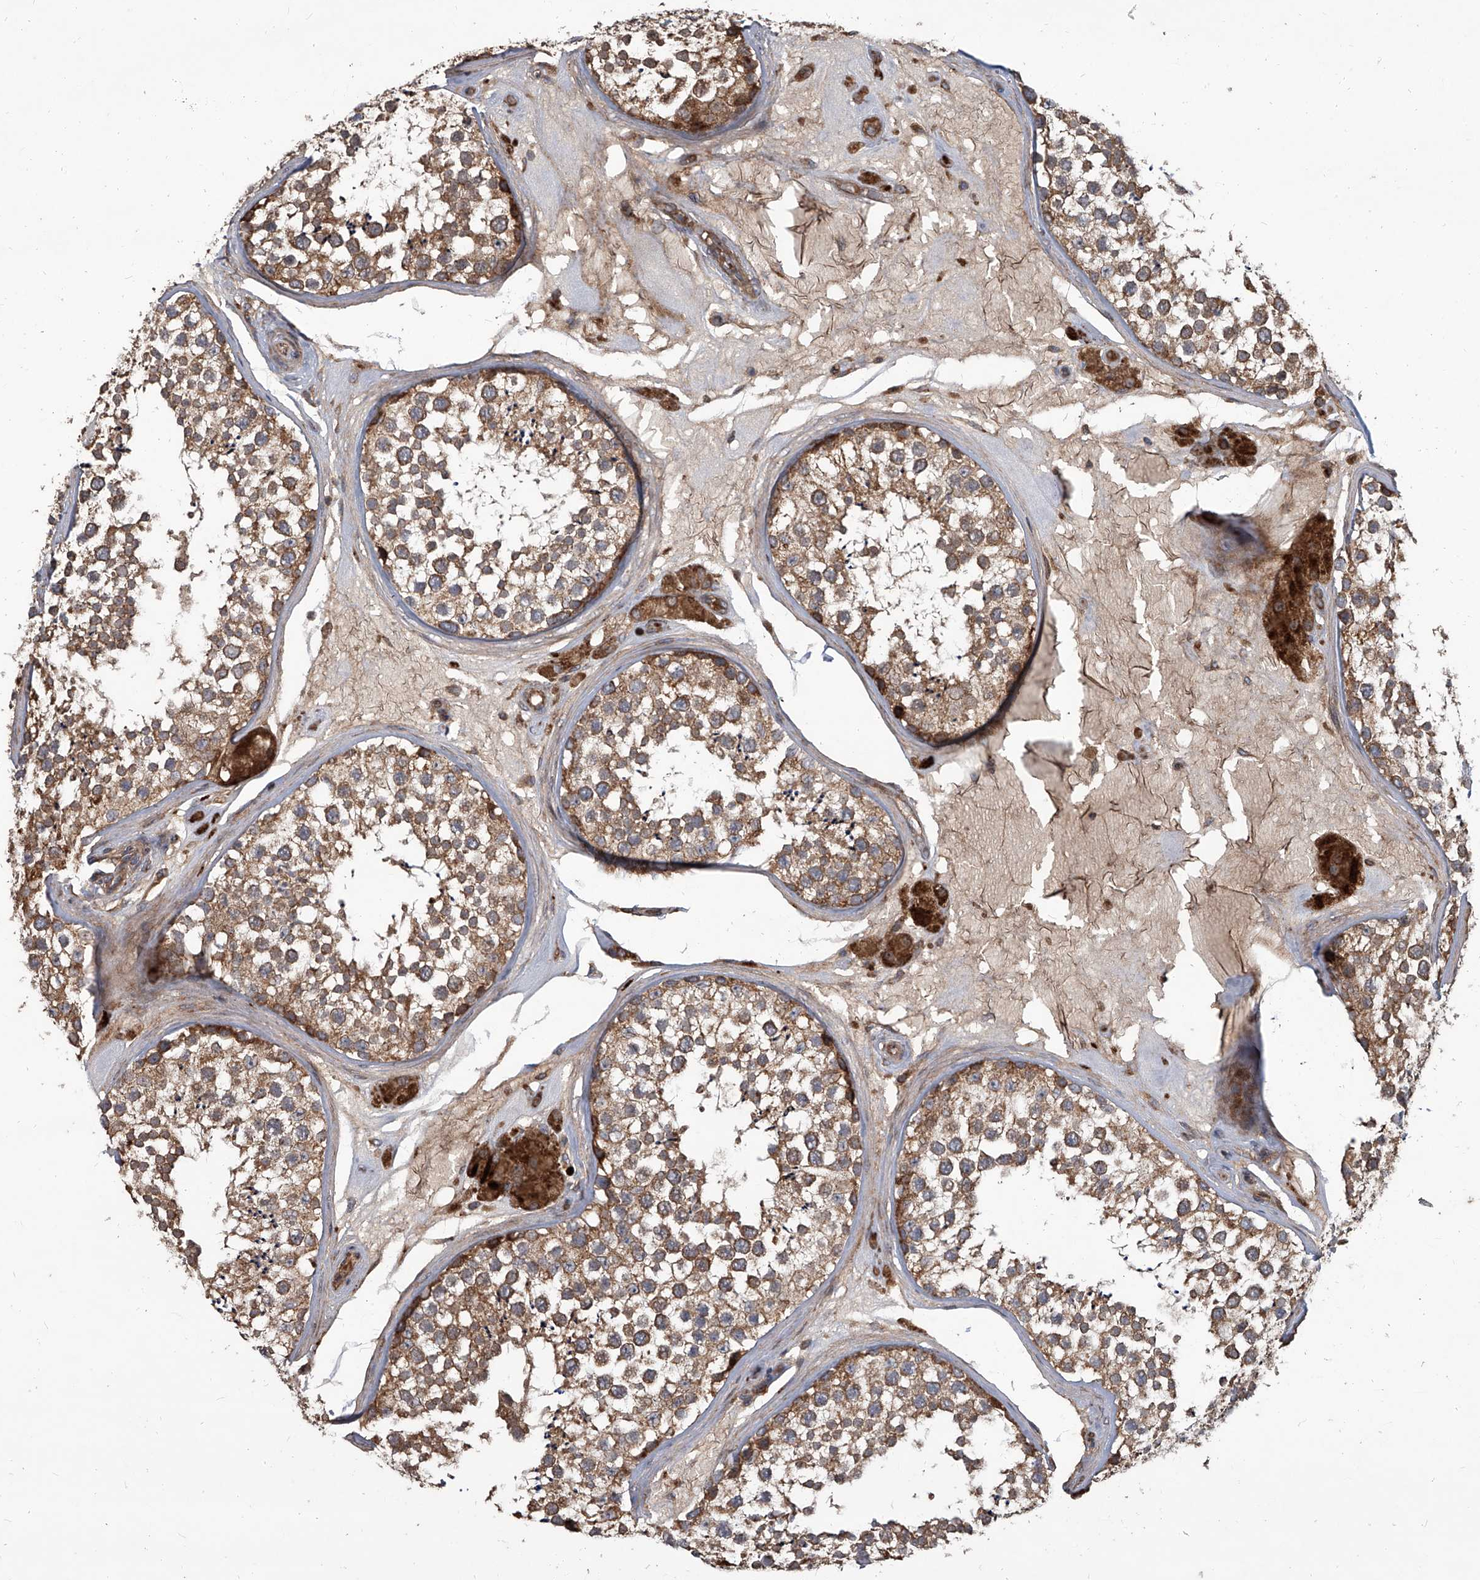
{"staining": {"intensity": "moderate", "quantity": ">75%", "location": "cytoplasmic/membranous"}, "tissue": "testis", "cell_type": "Cells in seminiferous ducts", "image_type": "normal", "snomed": [{"axis": "morphology", "description": "Normal tissue, NOS"}, {"axis": "topography", "description": "Testis"}], "caption": "Brown immunohistochemical staining in normal testis demonstrates moderate cytoplasmic/membranous positivity in about >75% of cells in seminiferous ducts.", "gene": "EVA1C", "patient": {"sex": "male", "age": 46}}